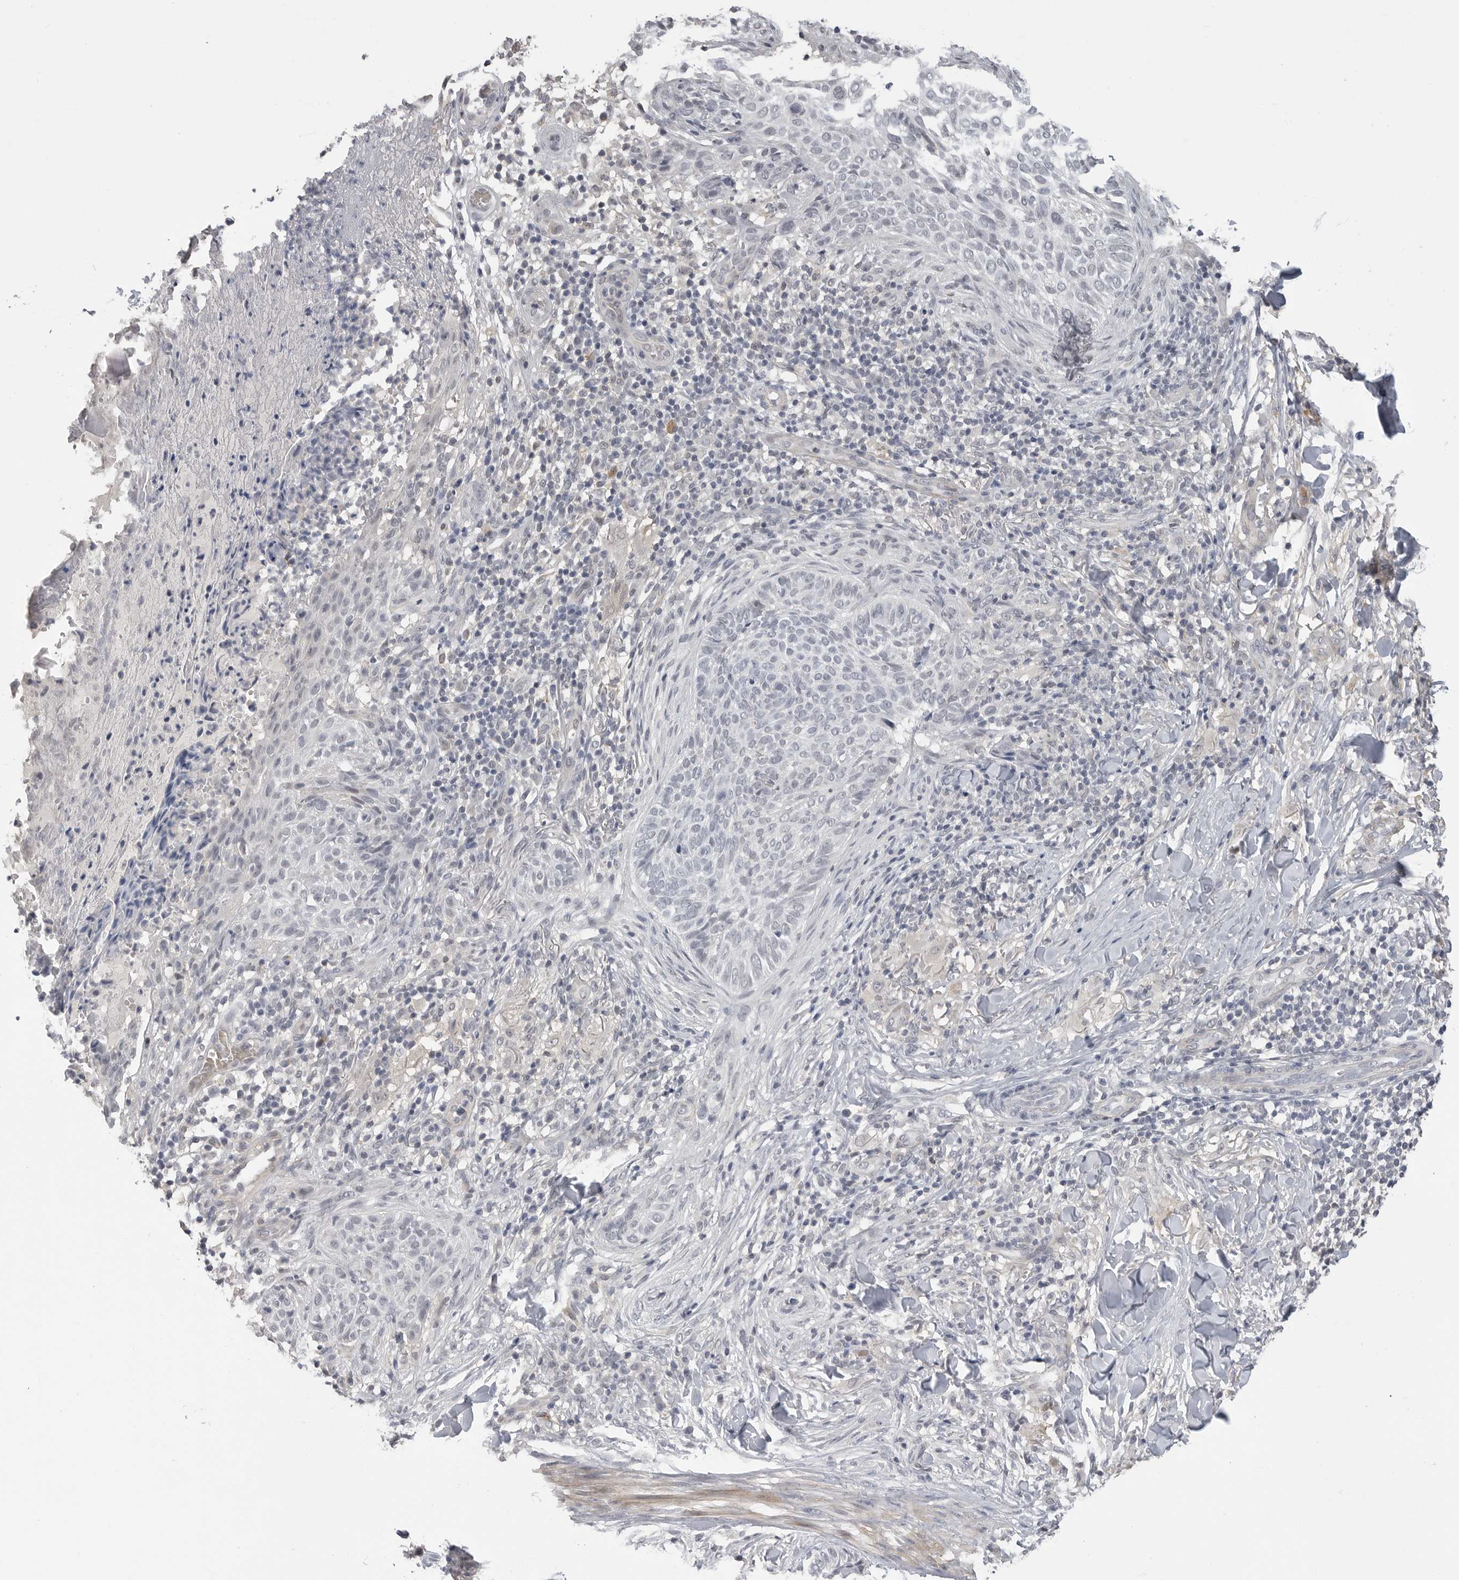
{"staining": {"intensity": "negative", "quantity": "none", "location": "none"}, "tissue": "skin cancer", "cell_type": "Tumor cells", "image_type": "cancer", "snomed": [{"axis": "morphology", "description": "Normal tissue, NOS"}, {"axis": "morphology", "description": "Basal cell carcinoma"}, {"axis": "topography", "description": "Skin"}], "caption": "Tumor cells are negative for brown protein staining in basal cell carcinoma (skin).", "gene": "PLEKHF1", "patient": {"sex": "male", "age": 67}}